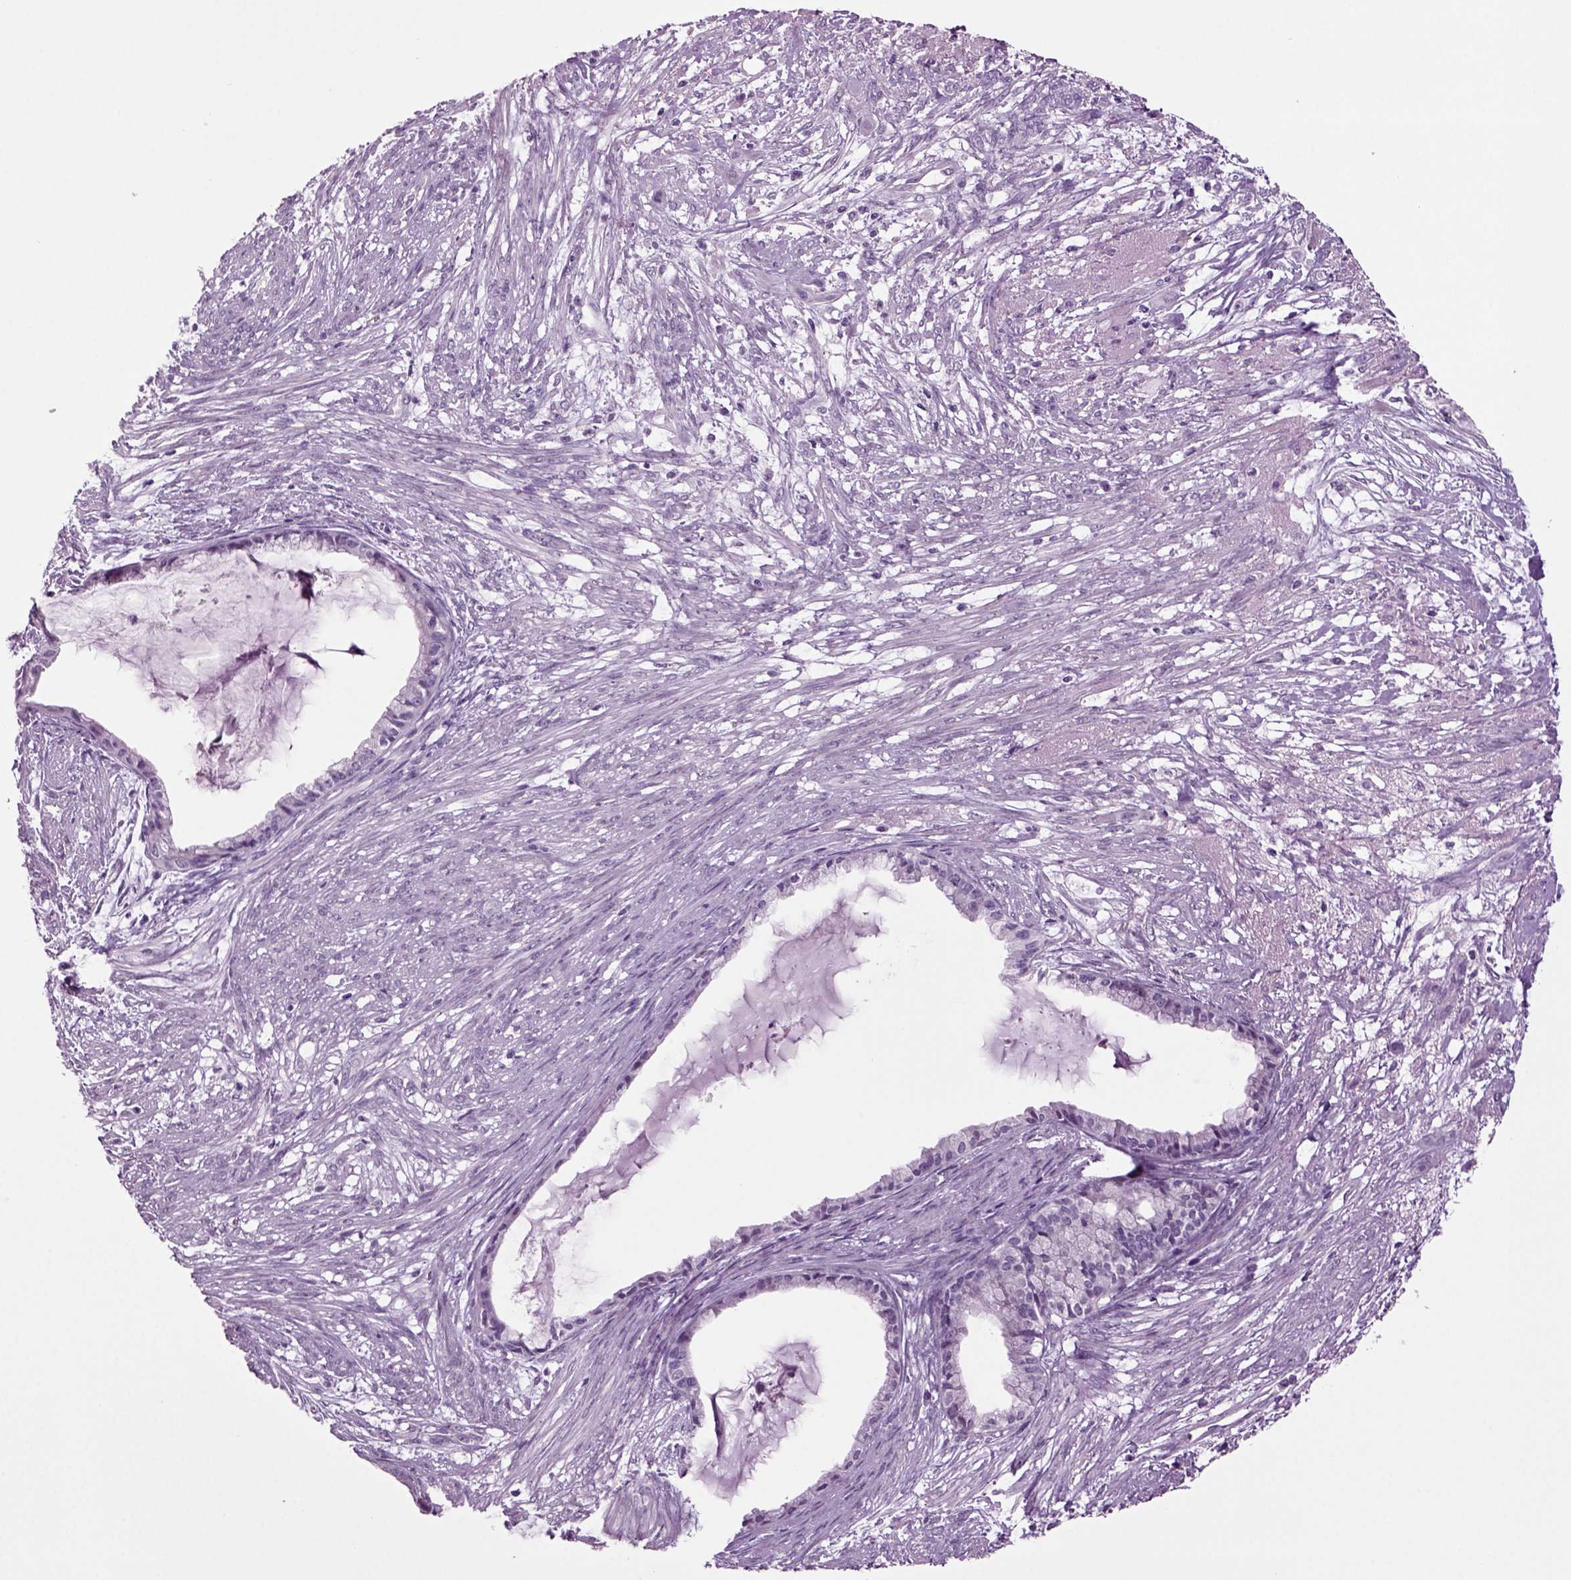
{"staining": {"intensity": "negative", "quantity": "none", "location": "none"}, "tissue": "endometrial cancer", "cell_type": "Tumor cells", "image_type": "cancer", "snomed": [{"axis": "morphology", "description": "Adenocarcinoma, NOS"}, {"axis": "topography", "description": "Endometrium"}], "caption": "Endometrial adenocarcinoma was stained to show a protein in brown. There is no significant positivity in tumor cells.", "gene": "SLC17A6", "patient": {"sex": "female", "age": 86}}